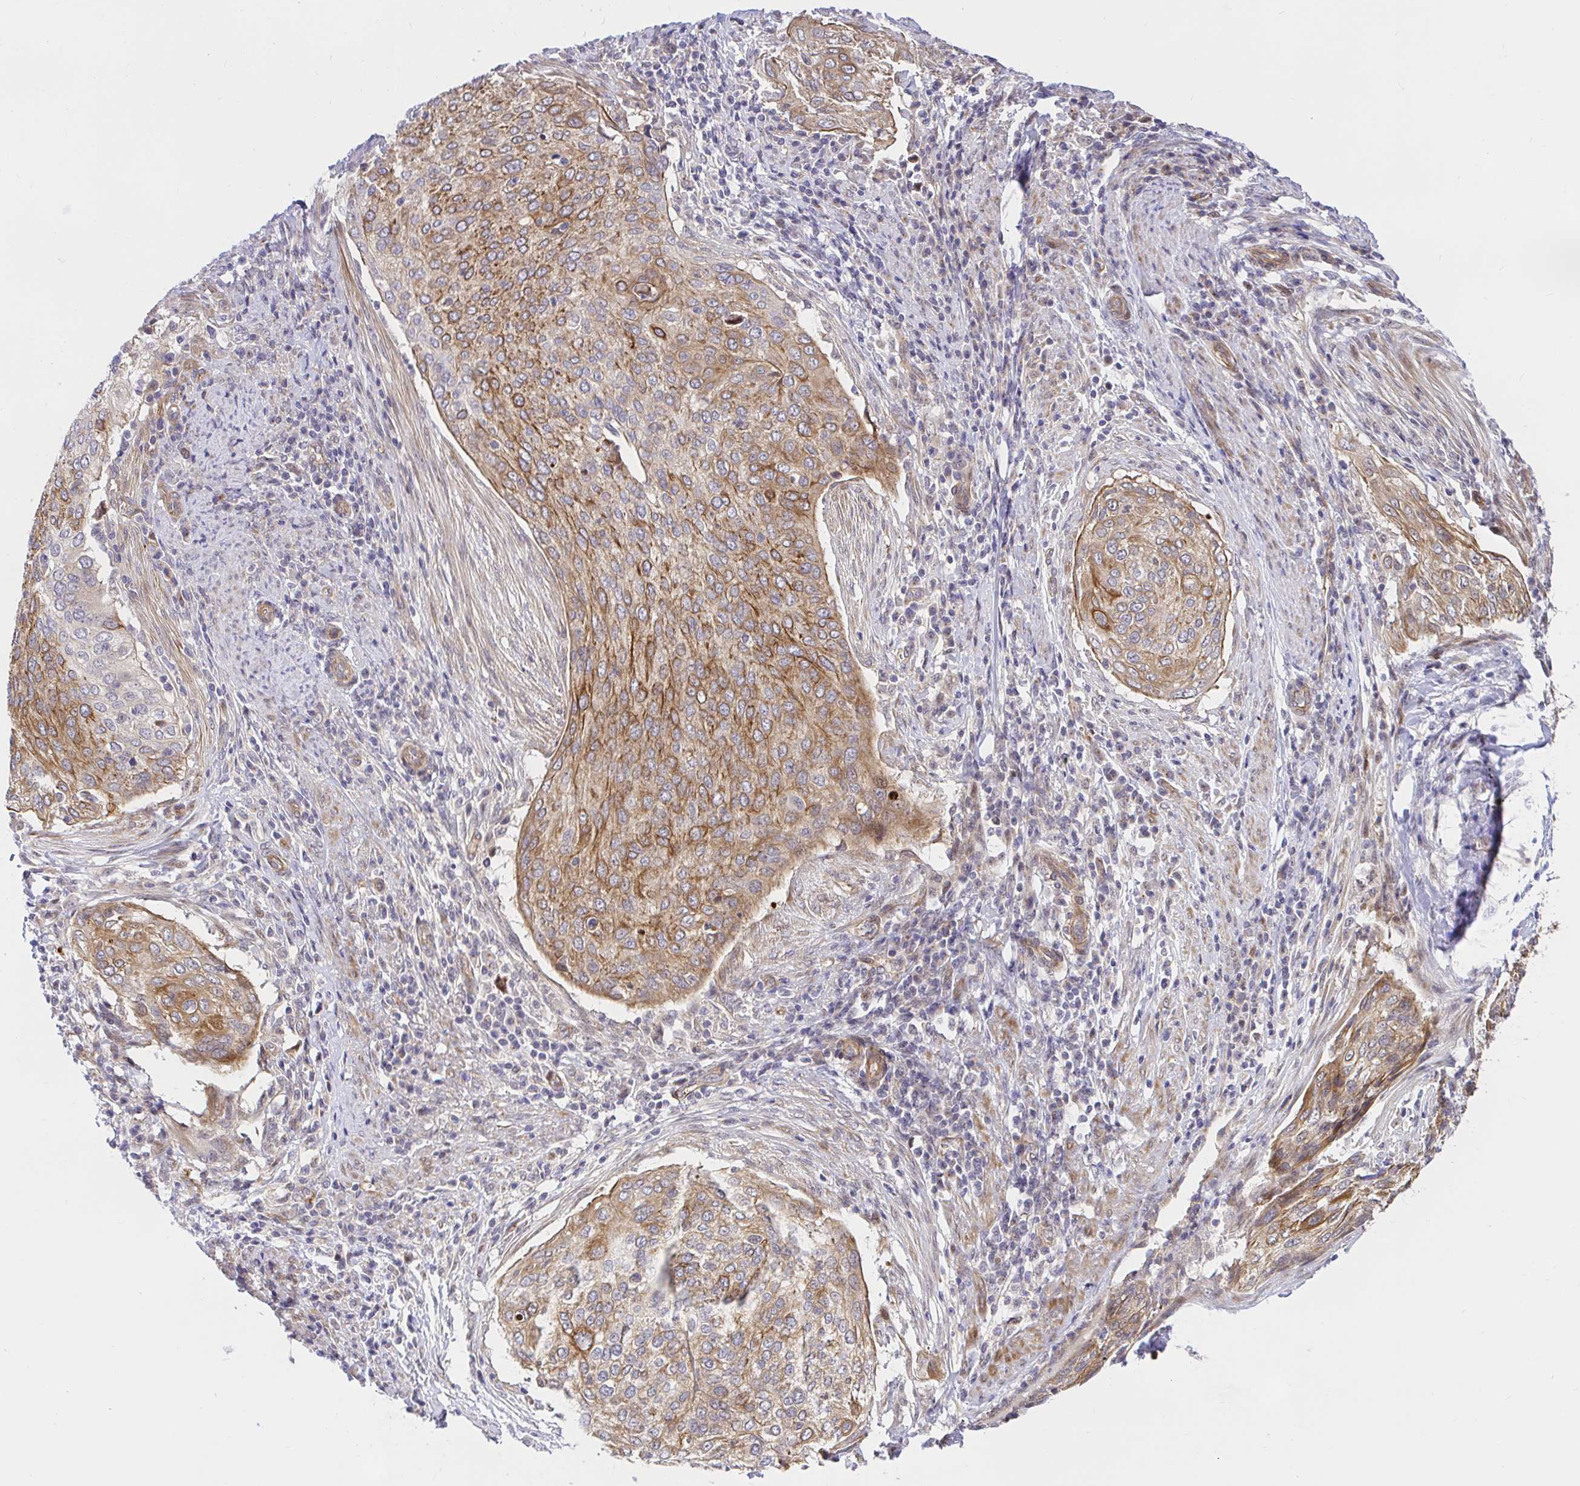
{"staining": {"intensity": "moderate", "quantity": "25%-75%", "location": "cytoplasmic/membranous"}, "tissue": "cervical cancer", "cell_type": "Tumor cells", "image_type": "cancer", "snomed": [{"axis": "morphology", "description": "Squamous cell carcinoma, NOS"}, {"axis": "topography", "description": "Cervix"}], "caption": "High-power microscopy captured an immunohistochemistry (IHC) photomicrograph of cervical squamous cell carcinoma, revealing moderate cytoplasmic/membranous staining in approximately 25%-75% of tumor cells. The protein of interest is stained brown, and the nuclei are stained in blue (DAB (3,3'-diaminobenzidine) IHC with brightfield microscopy, high magnification).", "gene": "TRIM55", "patient": {"sex": "female", "age": 38}}